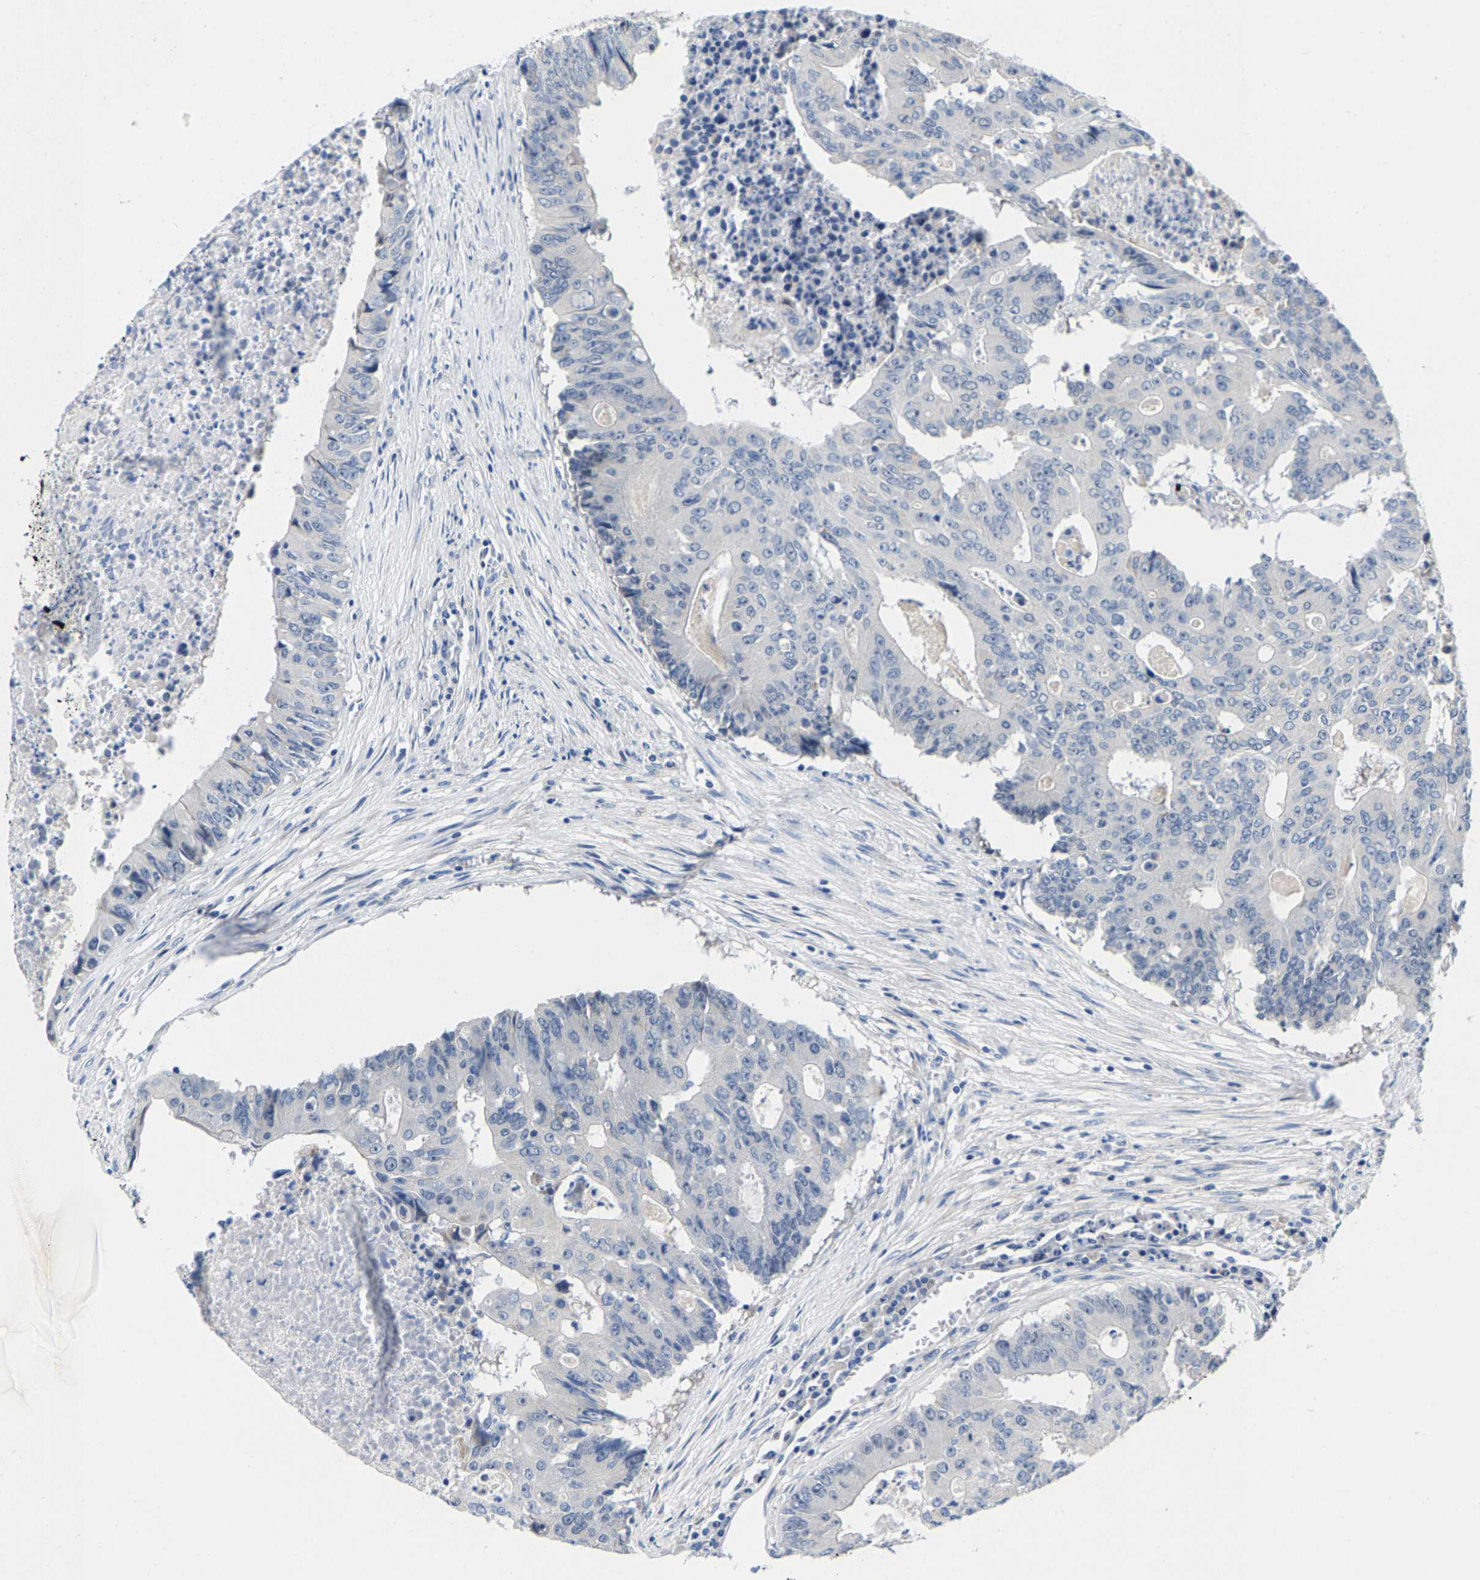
{"staining": {"intensity": "negative", "quantity": "none", "location": "none"}, "tissue": "colorectal cancer", "cell_type": "Tumor cells", "image_type": "cancer", "snomed": [{"axis": "morphology", "description": "Adenocarcinoma, NOS"}, {"axis": "topography", "description": "Colon"}], "caption": "A photomicrograph of colorectal cancer (adenocarcinoma) stained for a protein shows no brown staining in tumor cells.", "gene": "KLHL1", "patient": {"sex": "male", "age": 87}}